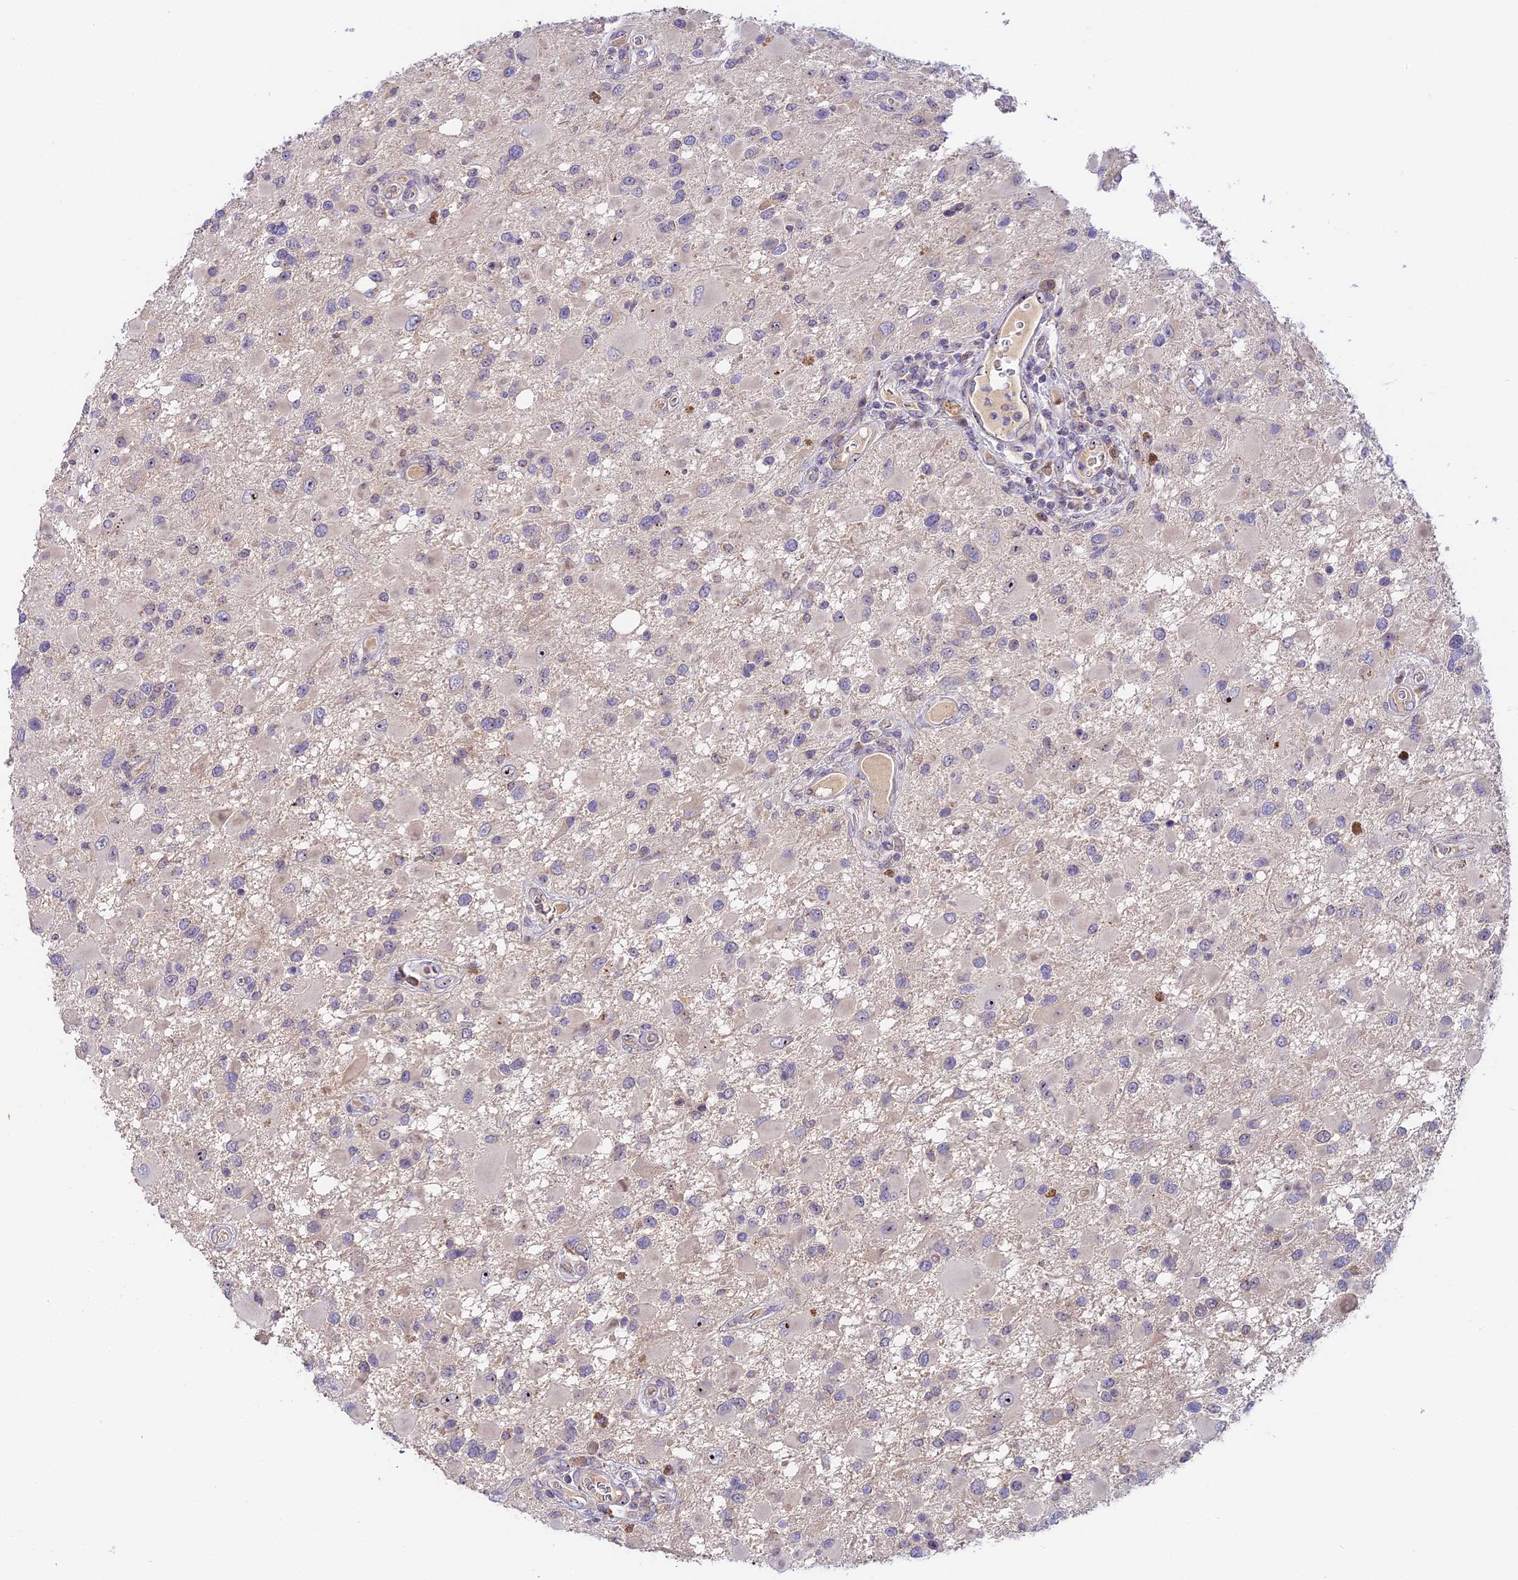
{"staining": {"intensity": "negative", "quantity": "none", "location": "none"}, "tissue": "glioma", "cell_type": "Tumor cells", "image_type": "cancer", "snomed": [{"axis": "morphology", "description": "Glioma, malignant, High grade"}, {"axis": "topography", "description": "Brain"}], "caption": "The micrograph demonstrates no staining of tumor cells in malignant glioma (high-grade). (DAB IHC, high magnification).", "gene": "RAD51", "patient": {"sex": "male", "age": 53}}